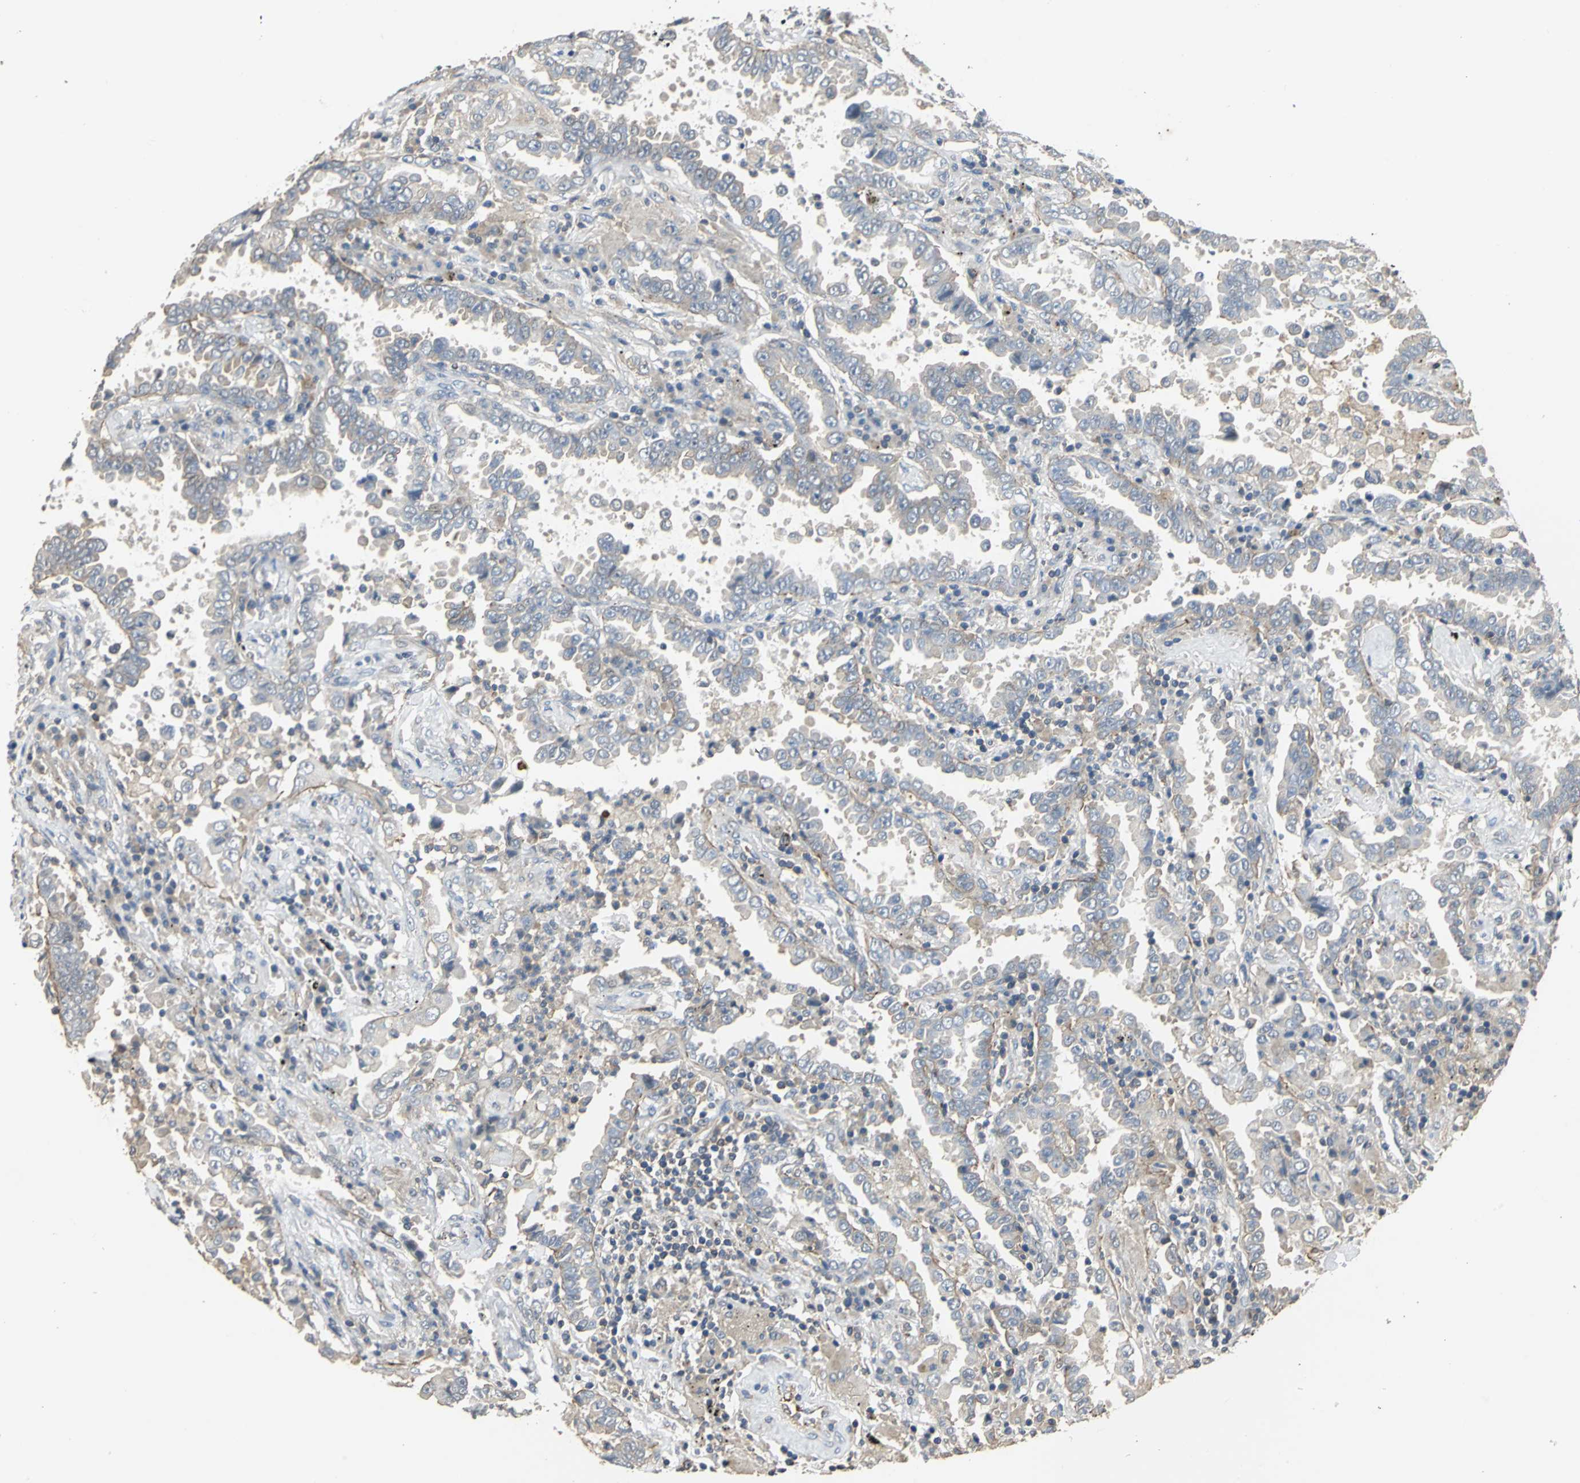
{"staining": {"intensity": "weak", "quantity": "25%-75%", "location": "cytoplasmic/membranous"}, "tissue": "lung cancer", "cell_type": "Tumor cells", "image_type": "cancer", "snomed": [{"axis": "morphology", "description": "Normal tissue, NOS"}, {"axis": "morphology", "description": "Inflammation, NOS"}, {"axis": "morphology", "description": "Adenocarcinoma, NOS"}, {"axis": "topography", "description": "Lung"}], "caption": "There is low levels of weak cytoplasmic/membranous expression in tumor cells of lung cancer (adenocarcinoma), as demonstrated by immunohistochemical staining (brown color).", "gene": "RAPGEF1", "patient": {"sex": "female", "age": 64}}